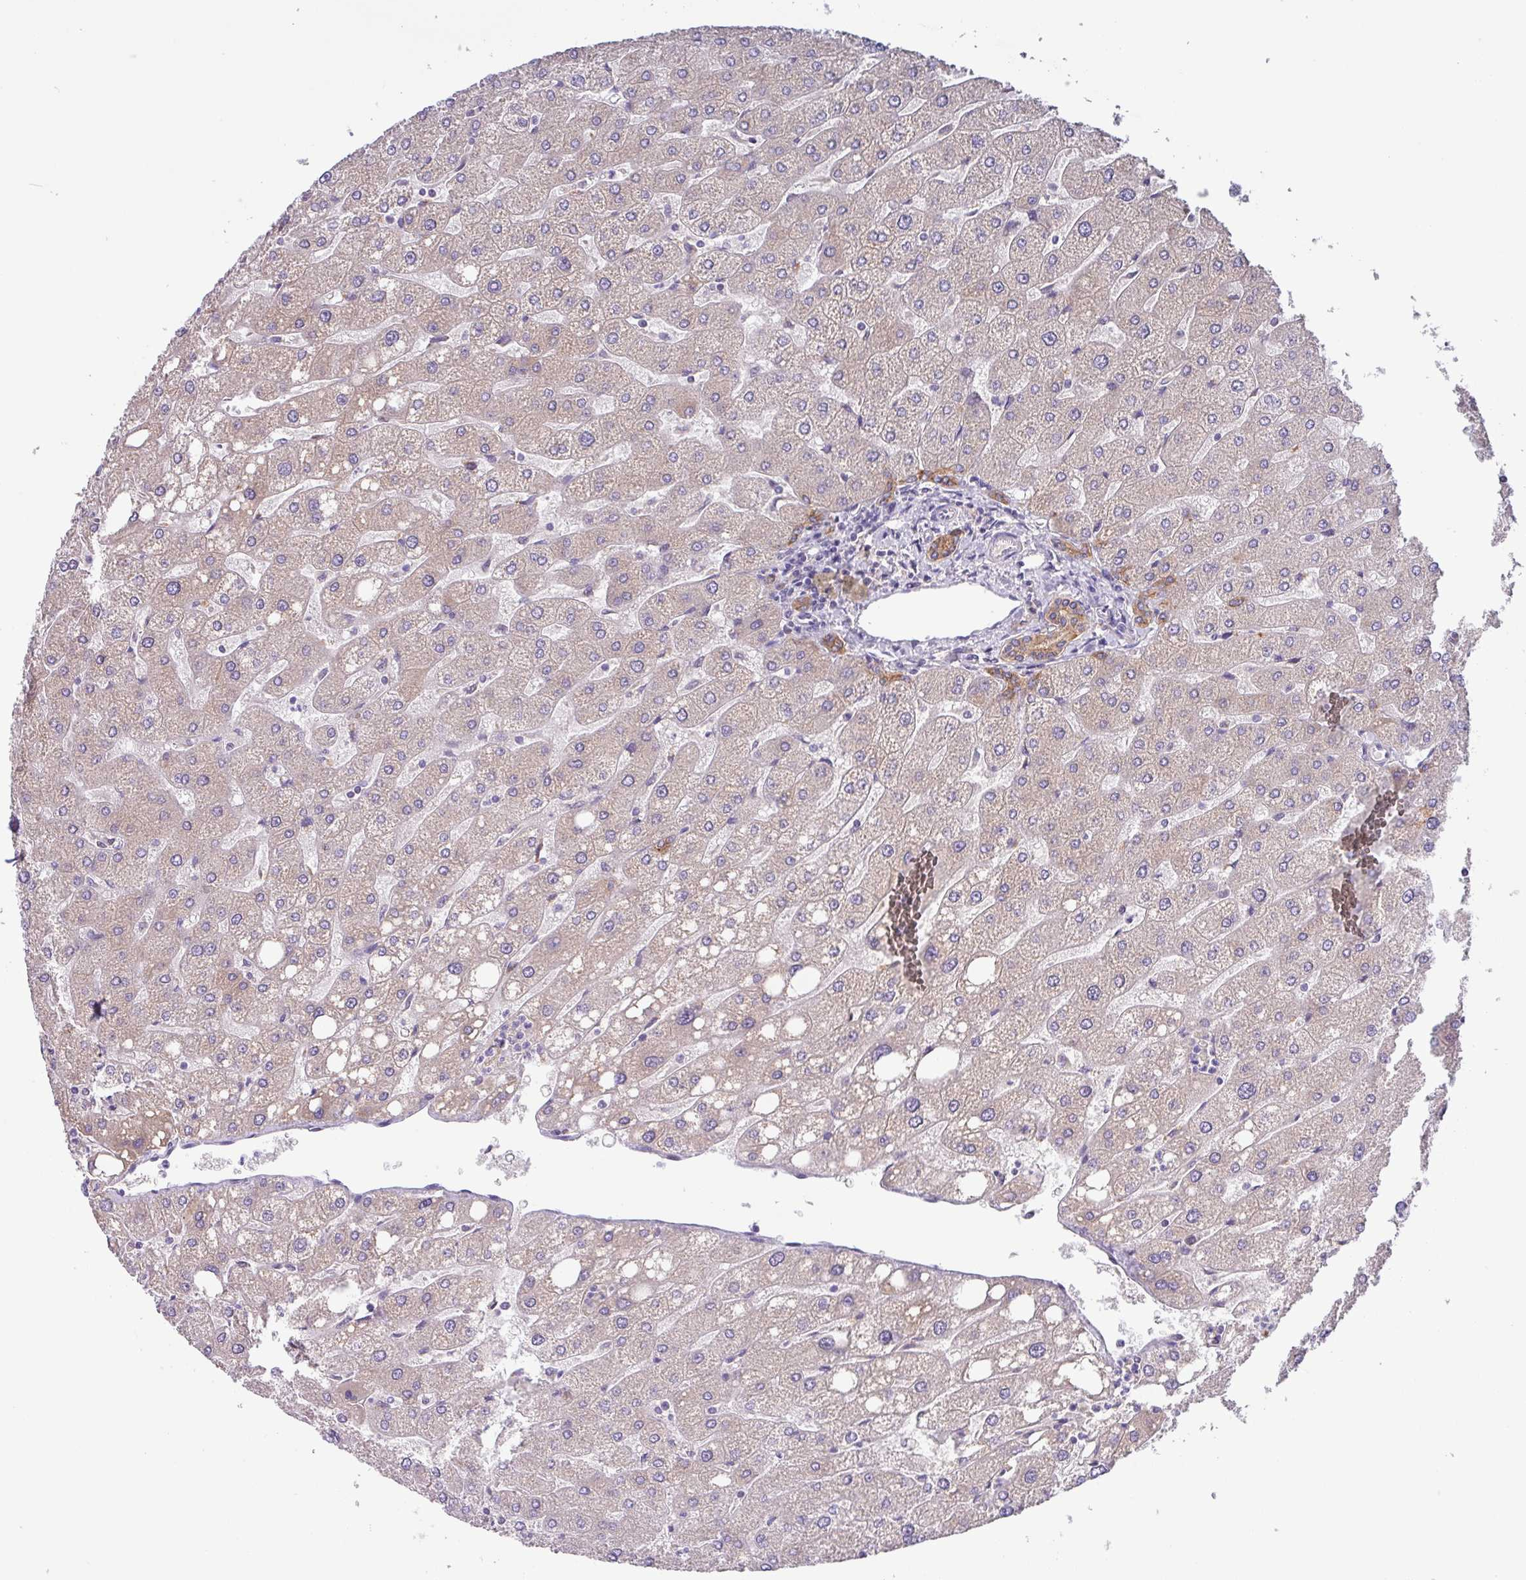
{"staining": {"intensity": "moderate", "quantity": ">75%", "location": "cytoplasmic/membranous"}, "tissue": "liver", "cell_type": "Cholangiocytes", "image_type": "normal", "snomed": [{"axis": "morphology", "description": "Normal tissue, NOS"}, {"axis": "topography", "description": "Liver"}], "caption": "This is a histology image of IHC staining of normal liver, which shows moderate staining in the cytoplasmic/membranous of cholangiocytes.", "gene": "SFTPB", "patient": {"sex": "male", "age": 67}}